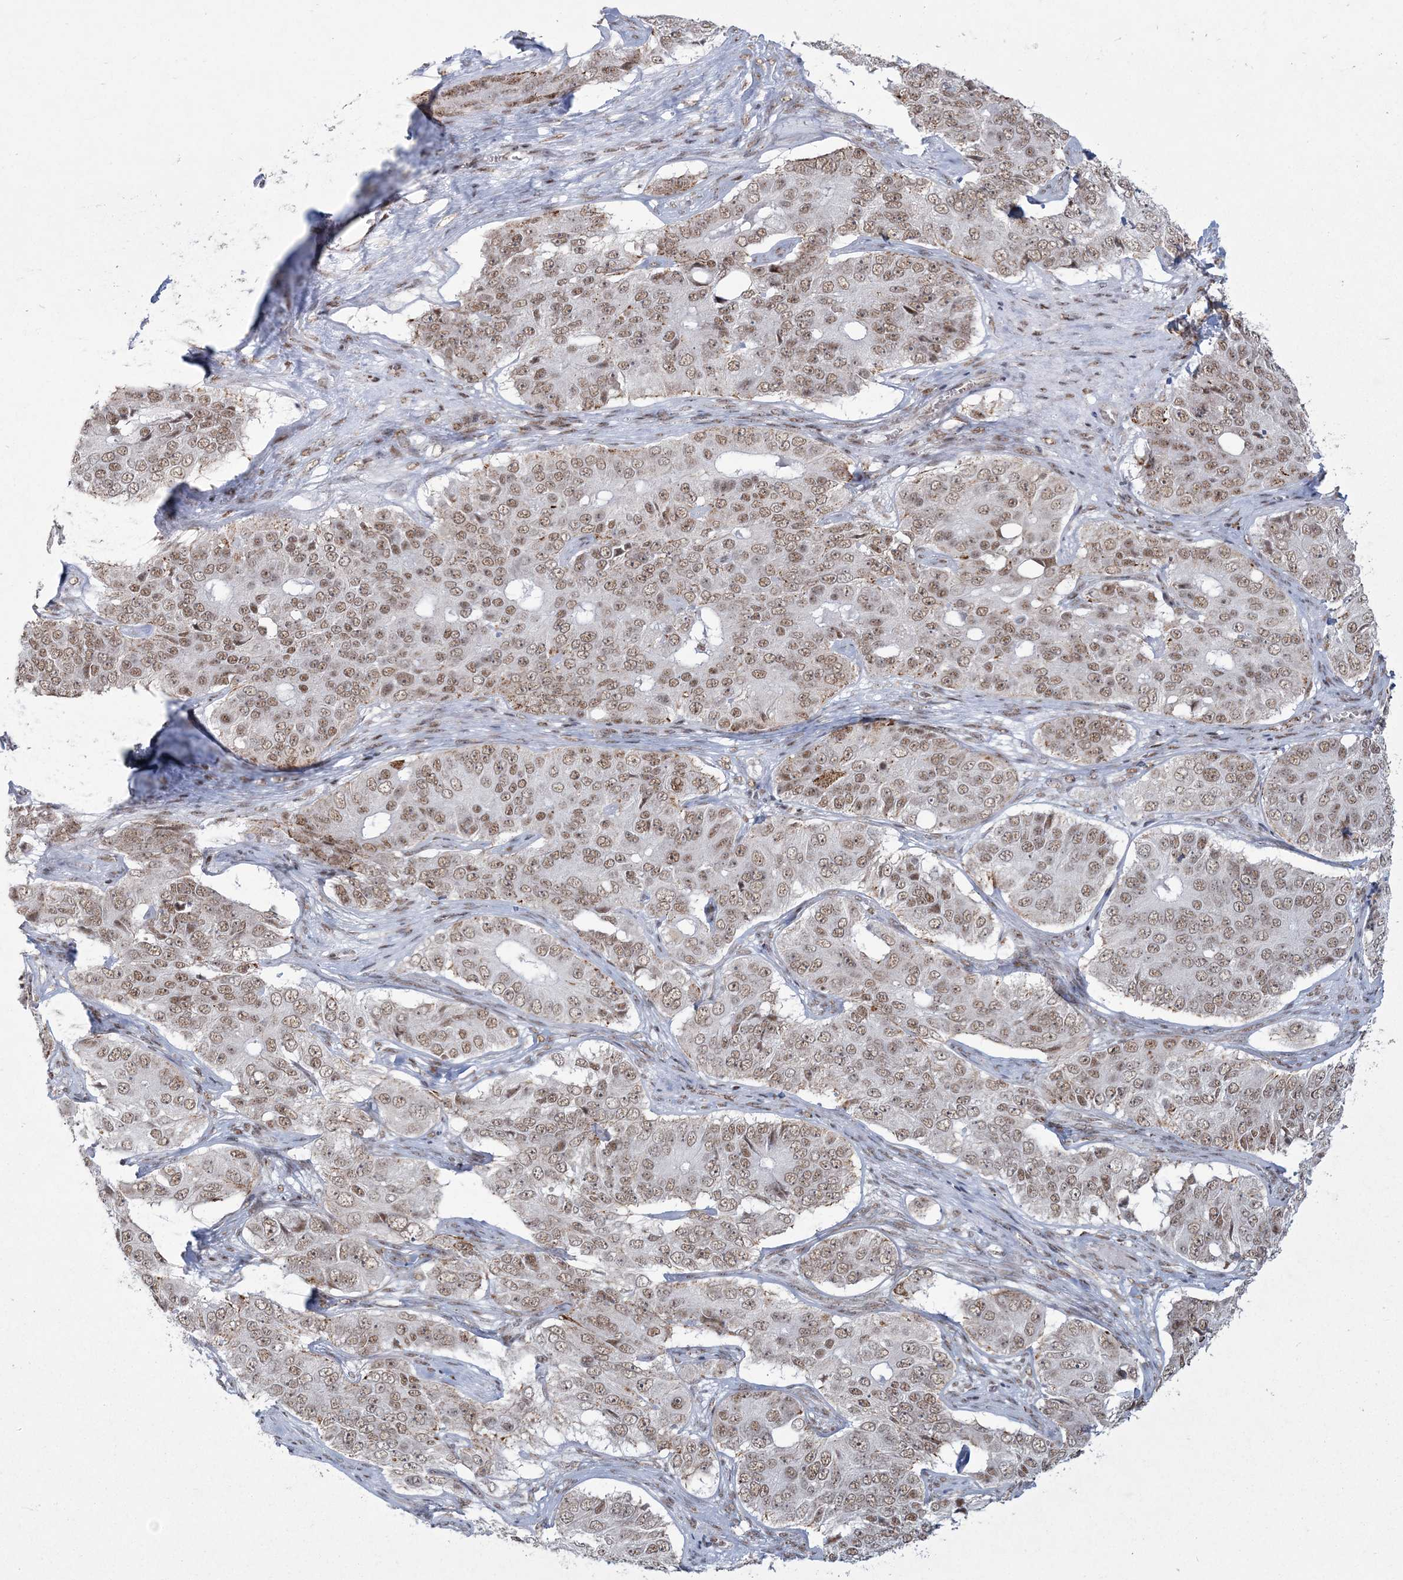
{"staining": {"intensity": "moderate", "quantity": ">75%", "location": "nuclear"}, "tissue": "ovarian cancer", "cell_type": "Tumor cells", "image_type": "cancer", "snomed": [{"axis": "morphology", "description": "Carcinoma, endometroid"}, {"axis": "topography", "description": "Ovary"}], "caption": "Moderate nuclear protein expression is appreciated in about >75% of tumor cells in ovarian cancer (endometroid carcinoma).", "gene": "RBM17", "patient": {"sex": "female", "age": 51}}